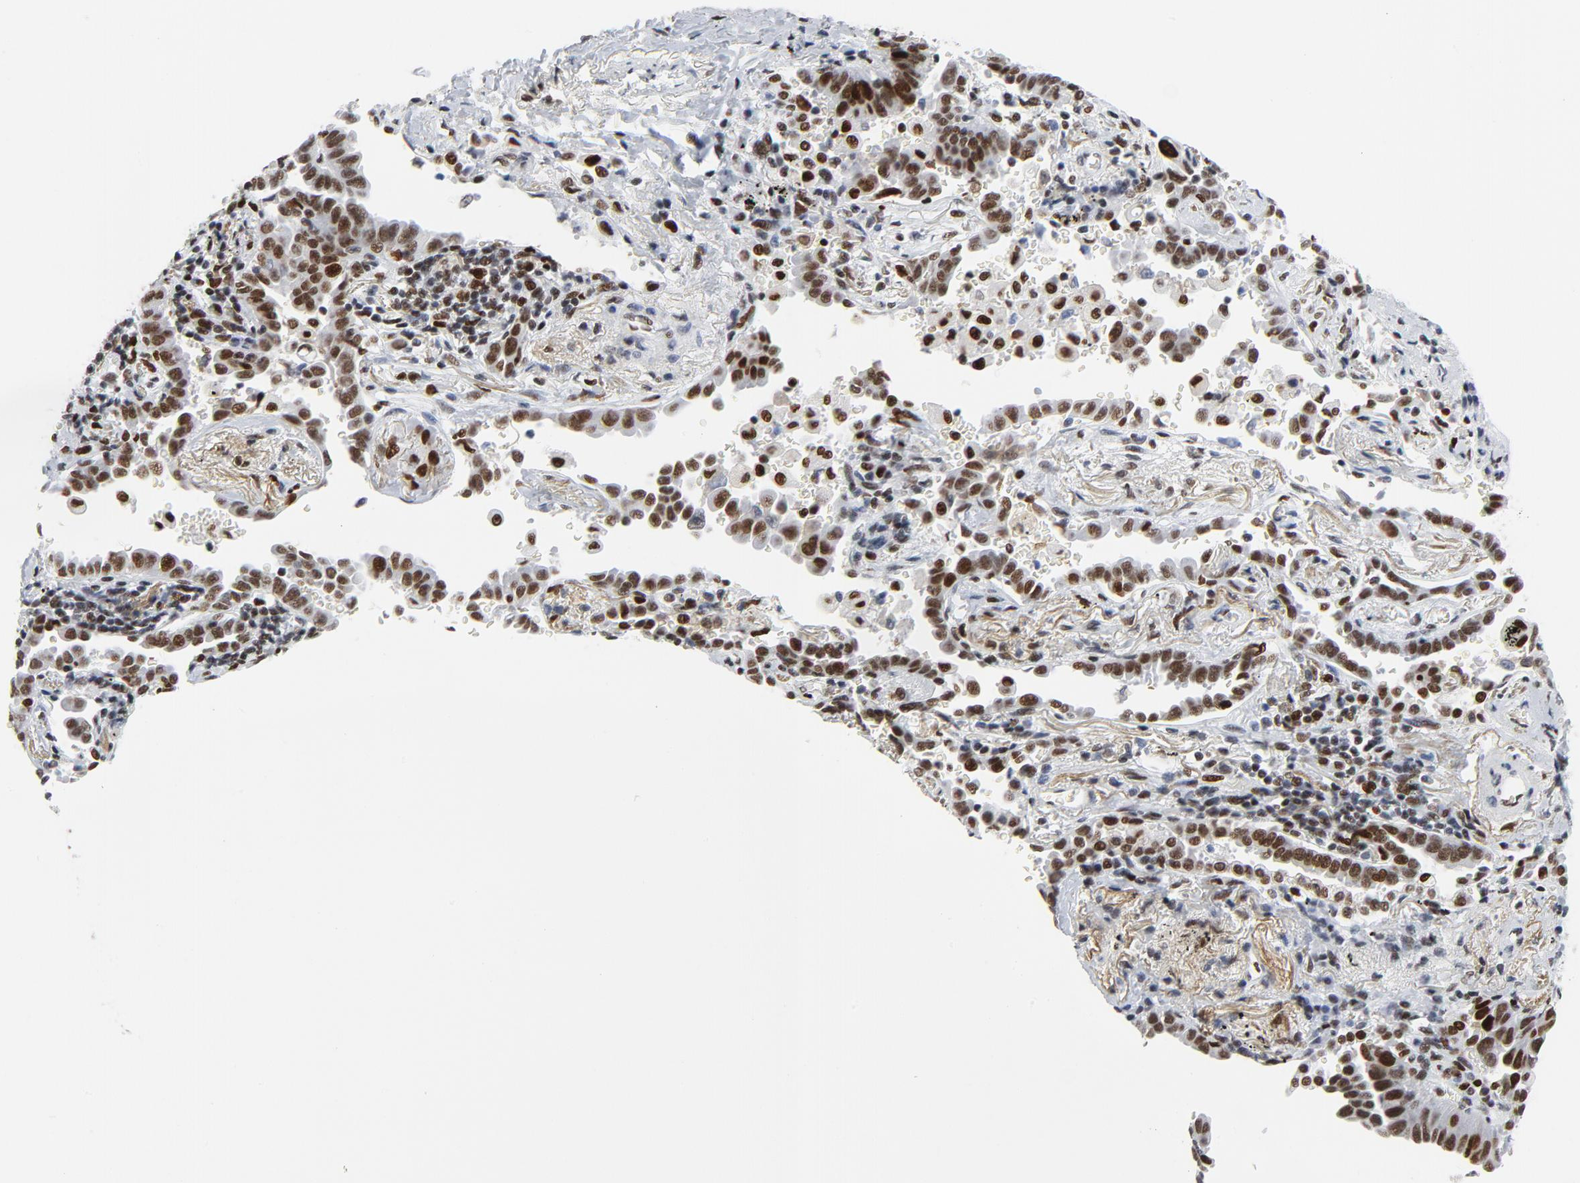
{"staining": {"intensity": "strong", "quantity": ">75%", "location": "nuclear"}, "tissue": "lung cancer", "cell_type": "Tumor cells", "image_type": "cancer", "snomed": [{"axis": "morphology", "description": "Adenocarcinoma, NOS"}, {"axis": "topography", "description": "Lung"}], "caption": "The histopathology image demonstrates staining of adenocarcinoma (lung), revealing strong nuclear protein expression (brown color) within tumor cells.", "gene": "POLD1", "patient": {"sex": "female", "age": 64}}